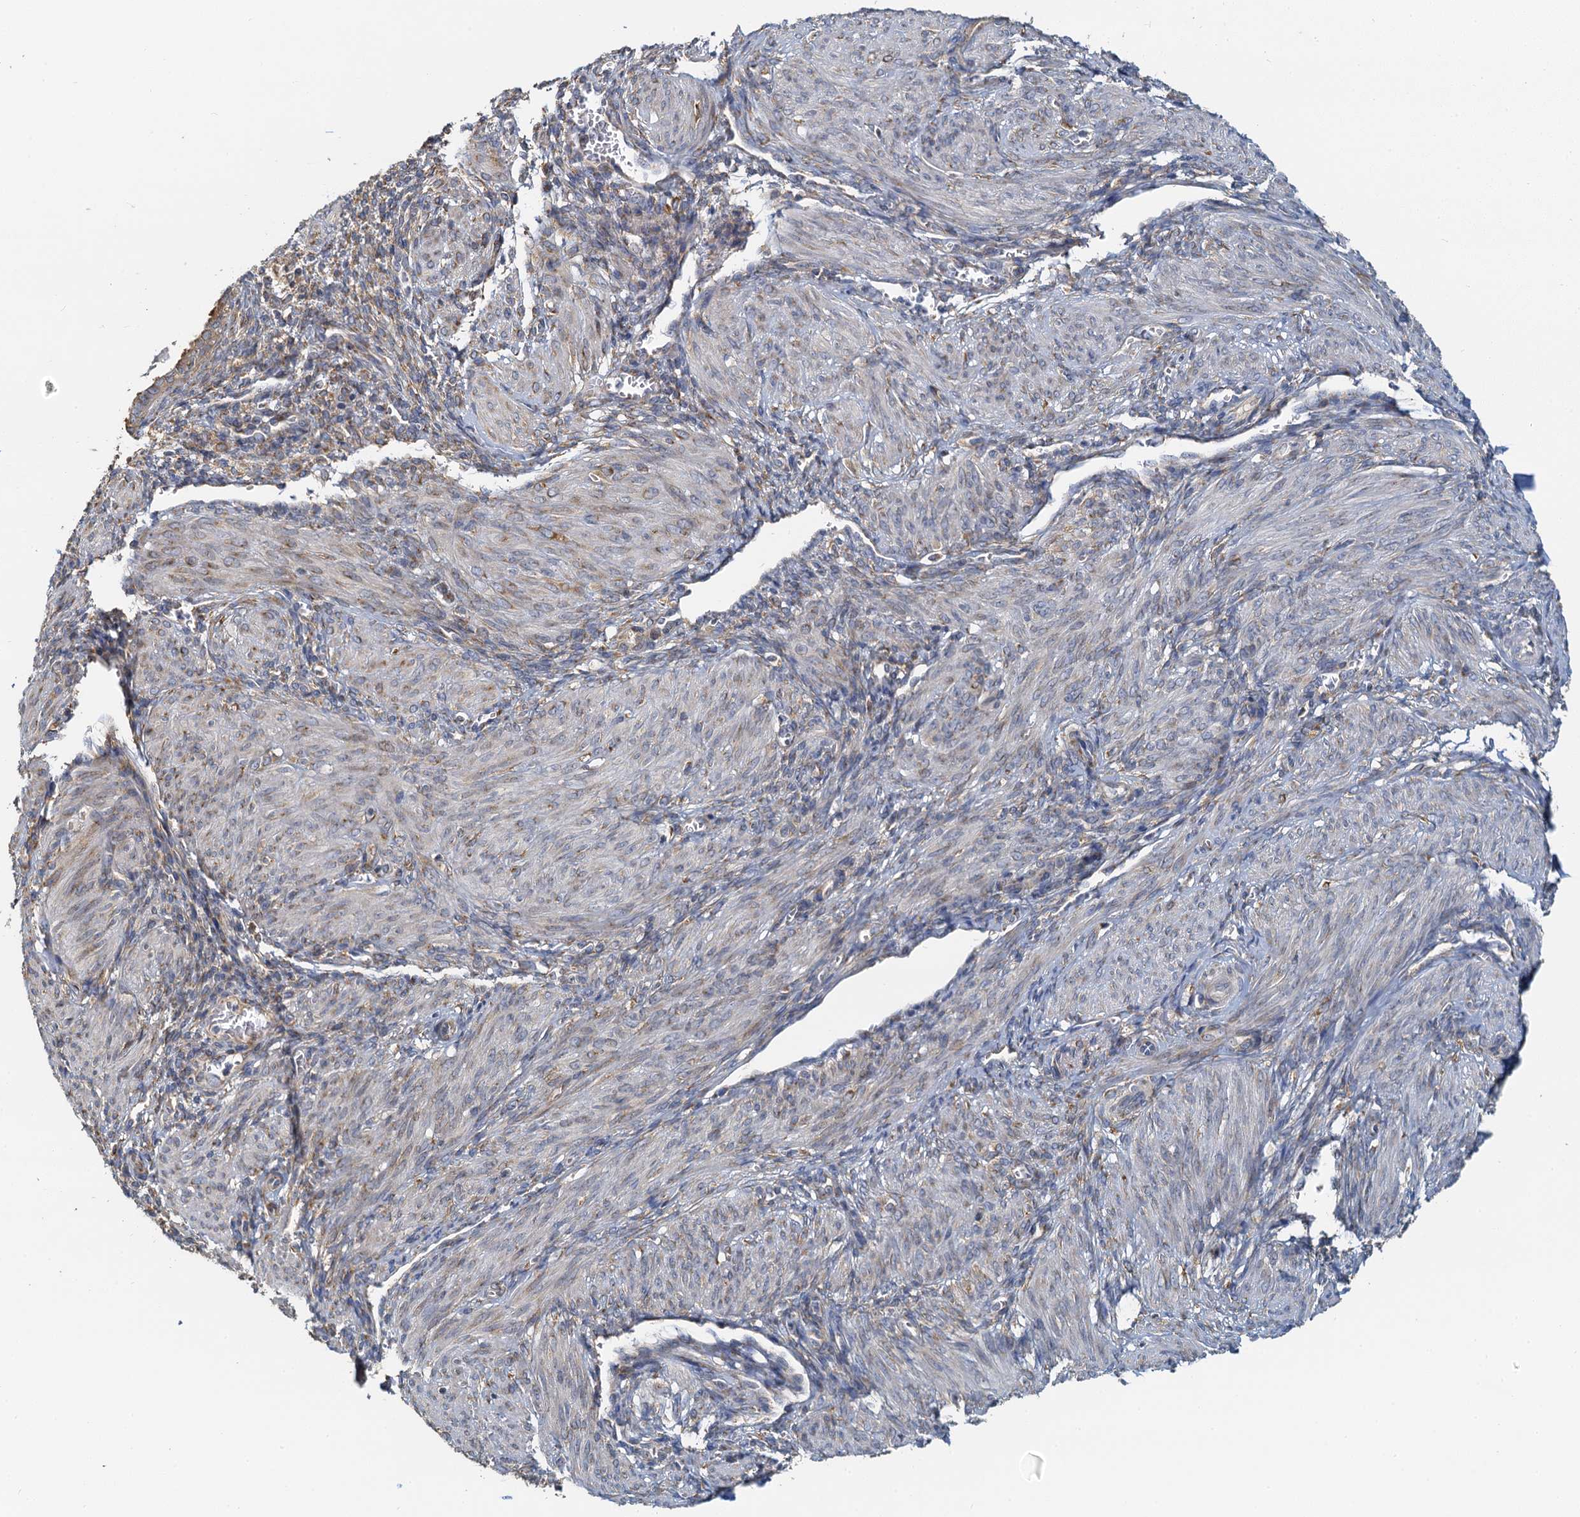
{"staining": {"intensity": "weak", "quantity": "<25%", "location": "cytoplasmic/membranous"}, "tissue": "smooth muscle", "cell_type": "Smooth muscle cells", "image_type": "normal", "snomed": [{"axis": "morphology", "description": "Normal tissue, NOS"}, {"axis": "topography", "description": "Smooth muscle"}], "caption": "Human smooth muscle stained for a protein using immunohistochemistry demonstrates no staining in smooth muscle cells.", "gene": "NKAPD1", "patient": {"sex": "female", "age": 39}}